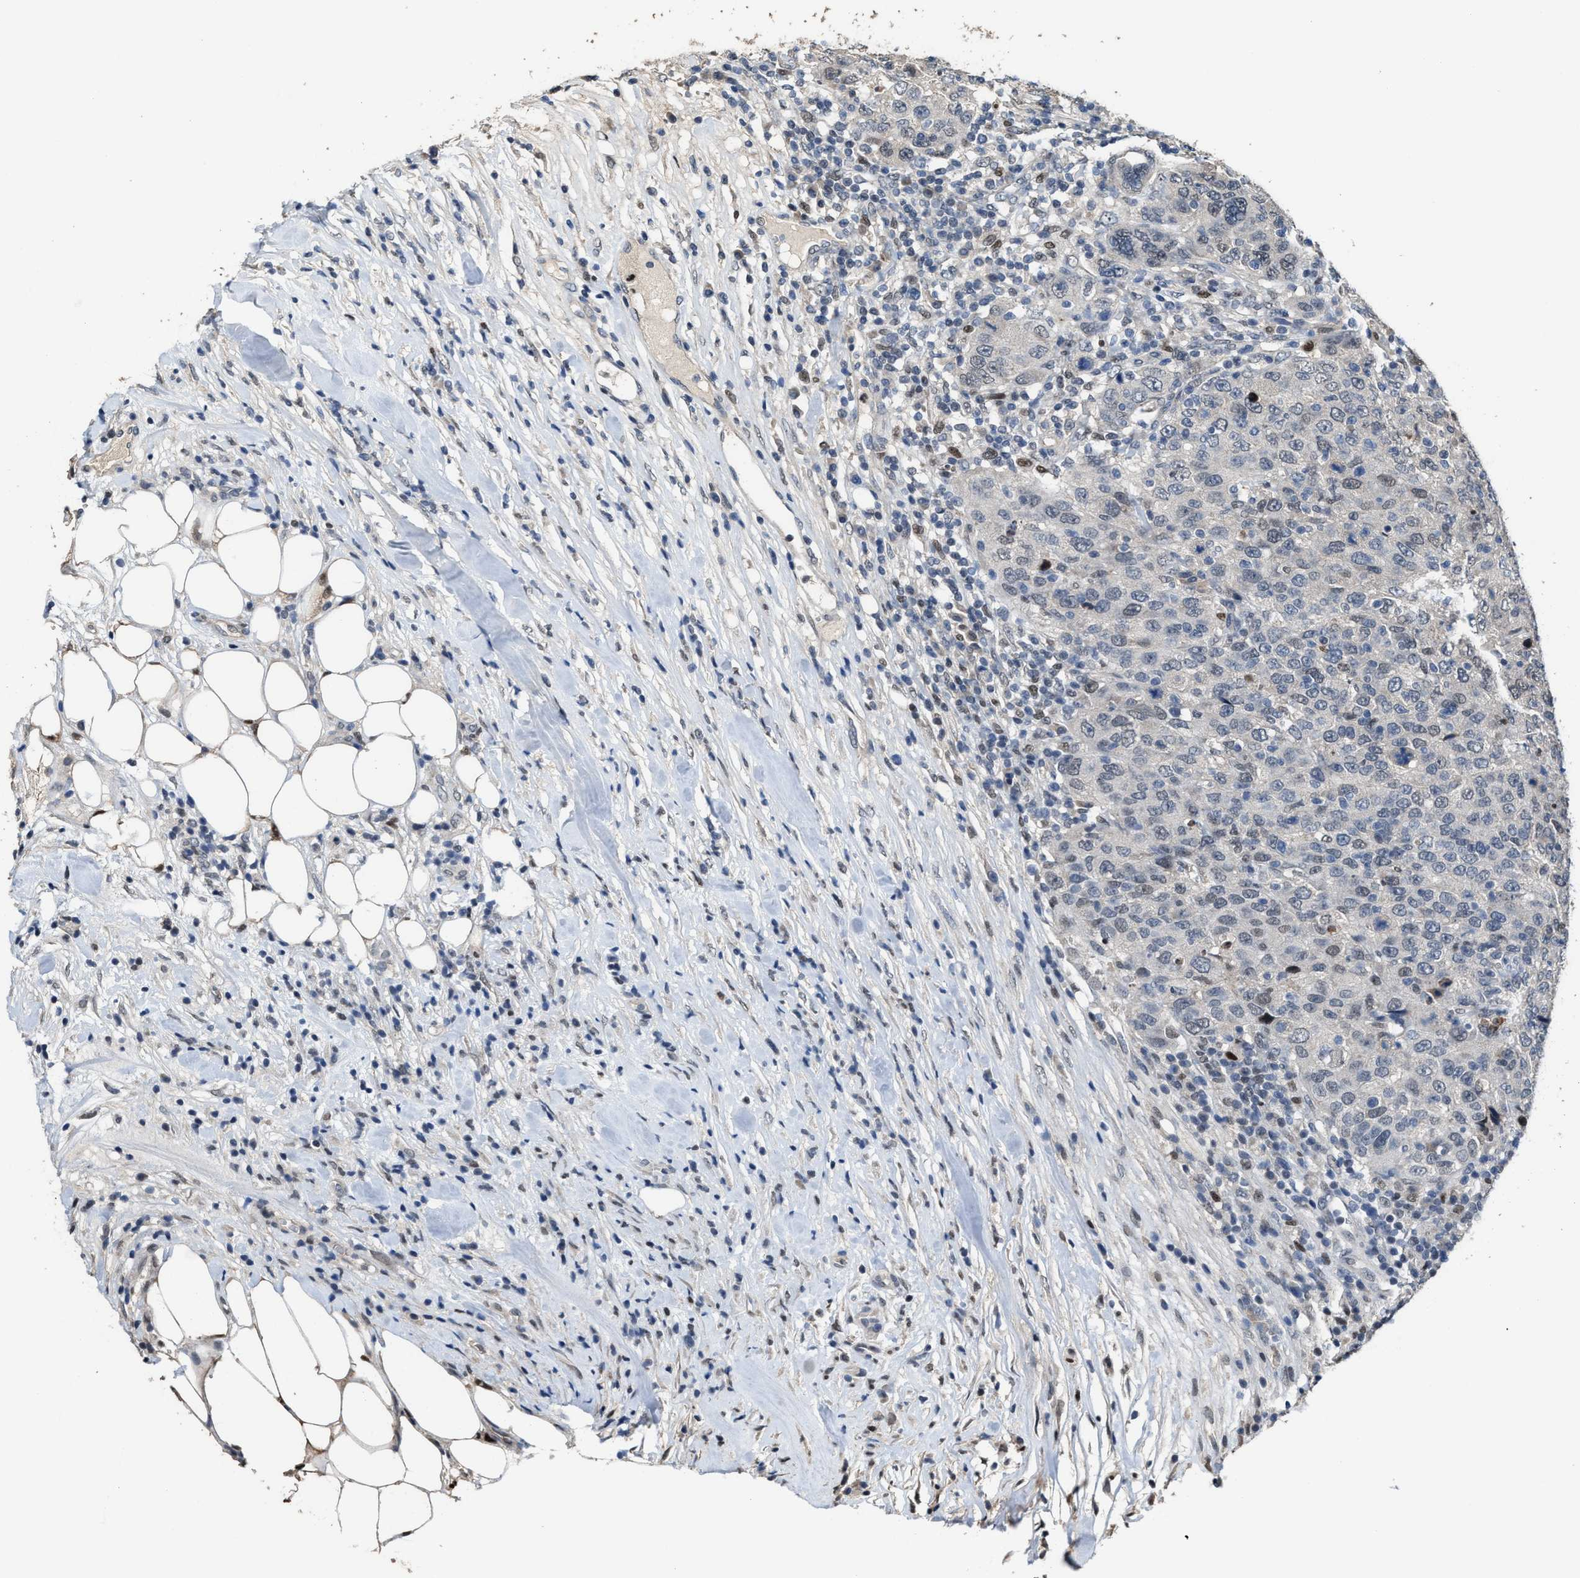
{"staining": {"intensity": "weak", "quantity": "<25%", "location": "nuclear"}, "tissue": "breast cancer", "cell_type": "Tumor cells", "image_type": "cancer", "snomed": [{"axis": "morphology", "description": "Duct carcinoma"}, {"axis": "topography", "description": "Breast"}], "caption": "DAB (3,3'-diaminobenzidine) immunohistochemical staining of breast cancer reveals no significant staining in tumor cells. The staining was performed using DAB to visualize the protein expression in brown, while the nuclei were stained in blue with hematoxylin (Magnification: 20x).", "gene": "ZNF20", "patient": {"sex": "female", "age": 37}}